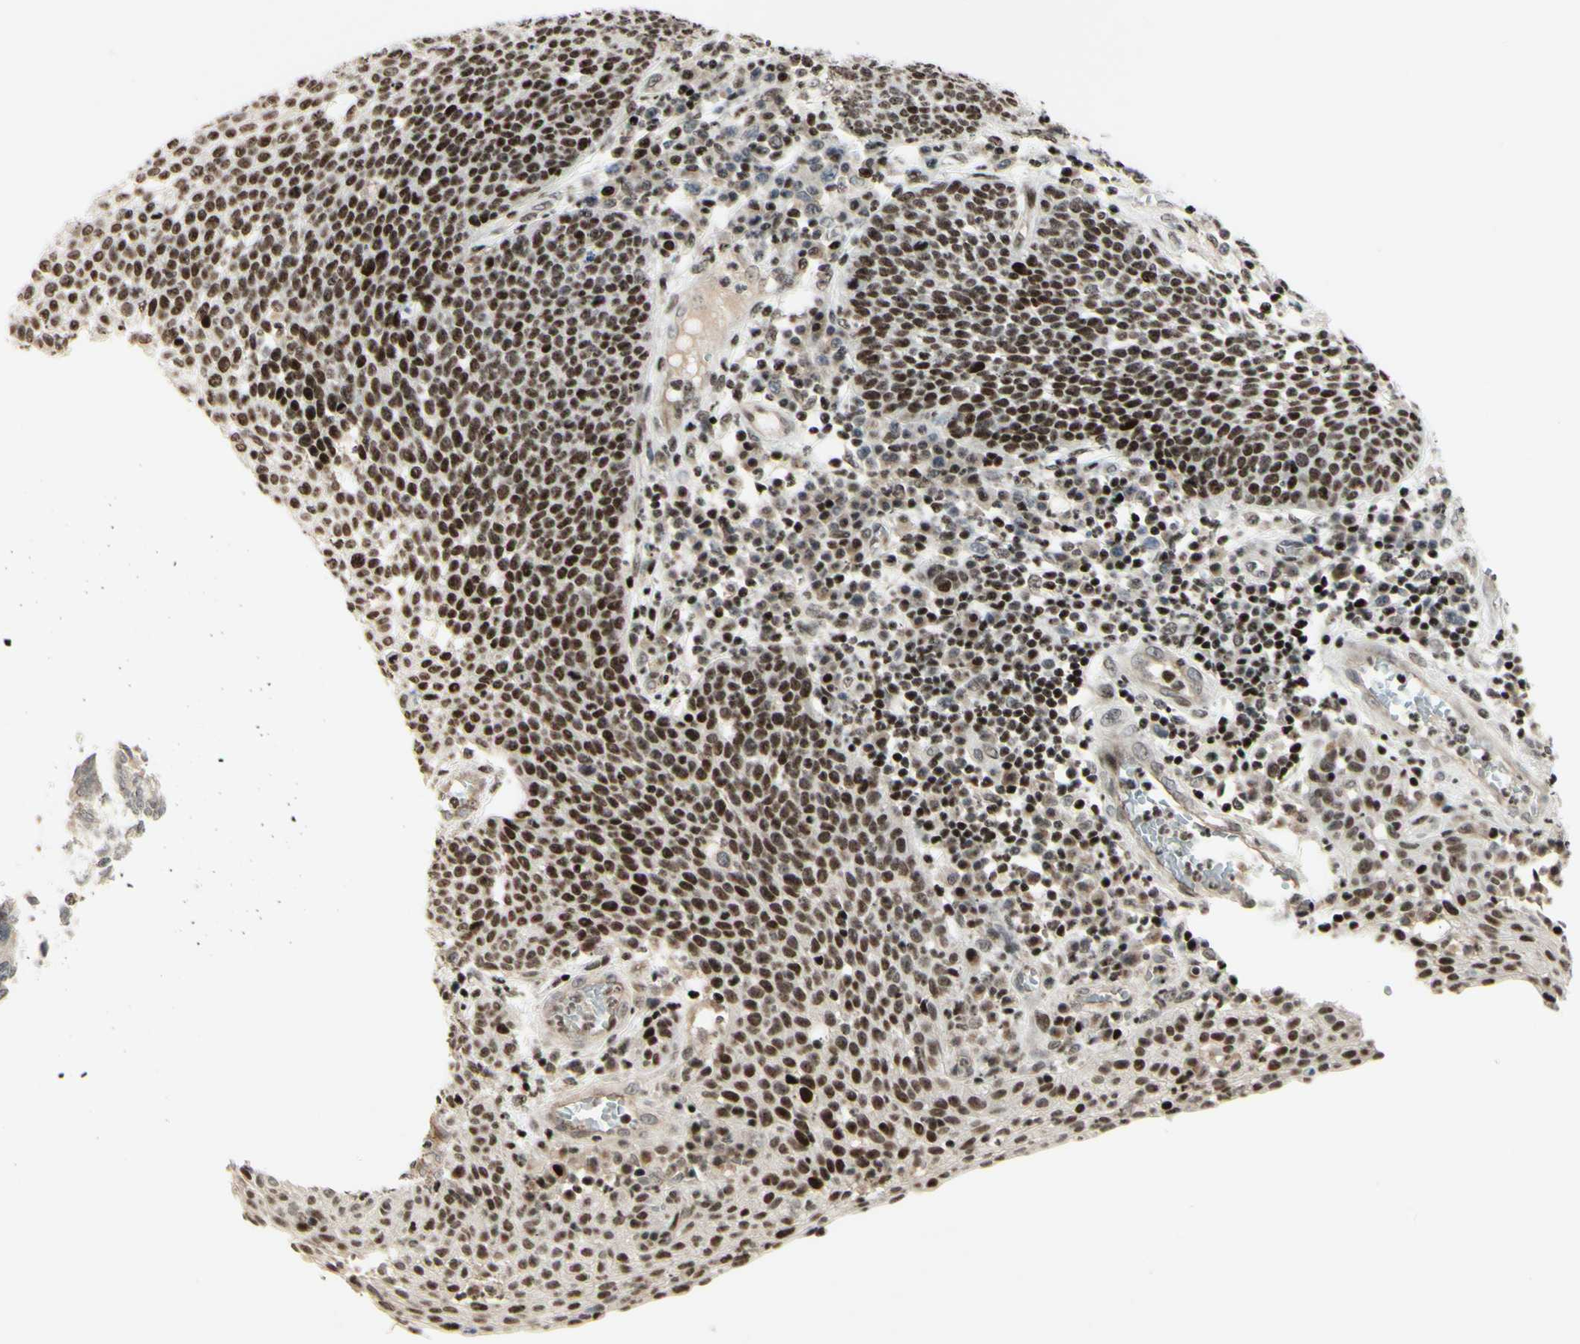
{"staining": {"intensity": "strong", "quantity": "25%-75%", "location": "nuclear"}, "tissue": "cervical cancer", "cell_type": "Tumor cells", "image_type": "cancer", "snomed": [{"axis": "morphology", "description": "Squamous cell carcinoma, NOS"}, {"axis": "topography", "description": "Cervix"}], "caption": "A brown stain labels strong nuclear positivity of a protein in squamous cell carcinoma (cervical) tumor cells. (DAB (3,3'-diaminobenzidine) IHC with brightfield microscopy, high magnification).", "gene": "CDKL5", "patient": {"sex": "female", "age": 34}}